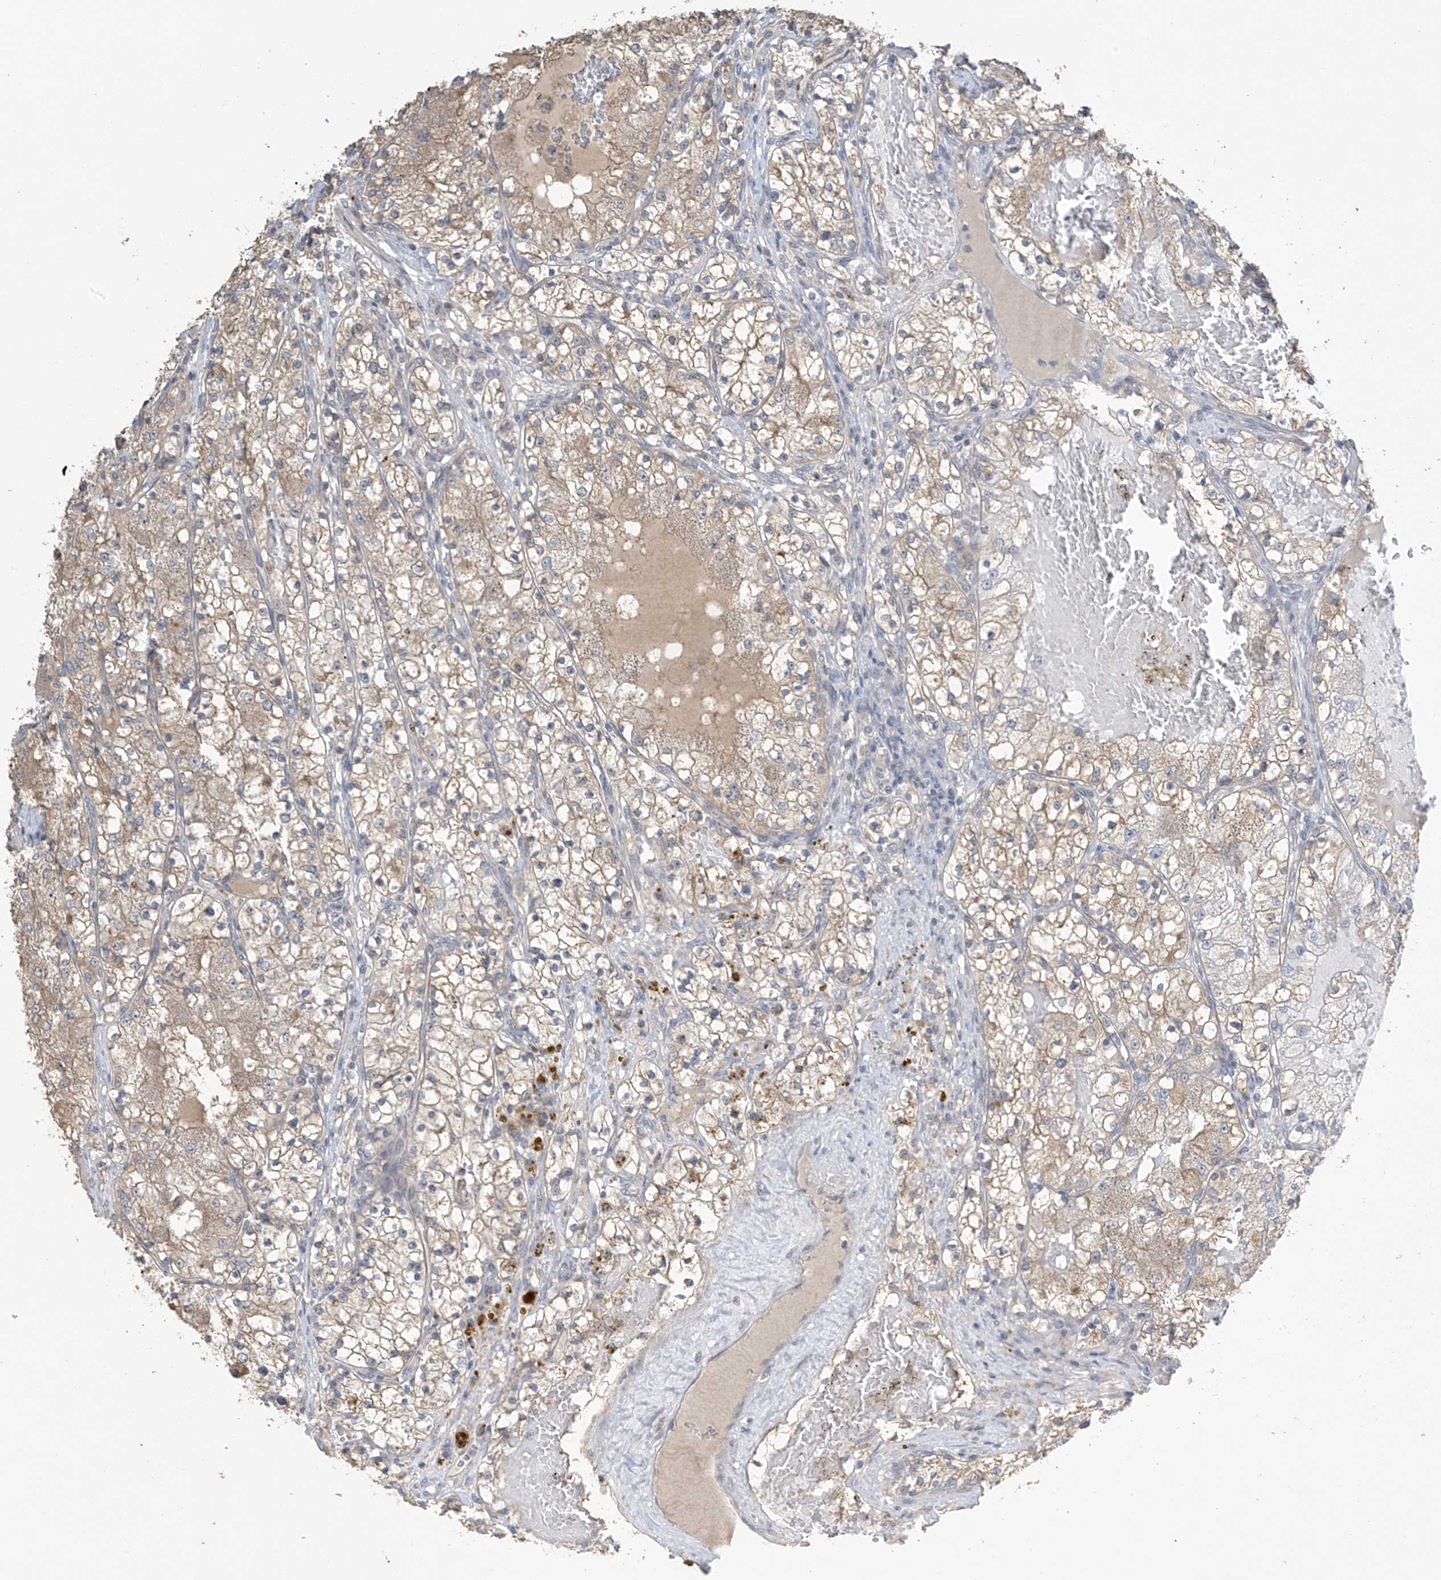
{"staining": {"intensity": "moderate", "quantity": ">75%", "location": "cytoplasmic/membranous"}, "tissue": "renal cancer", "cell_type": "Tumor cells", "image_type": "cancer", "snomed": [{"axis": "morphology", "description": "Normal tissue, NOS"}, {"axis": "morphology", "description": "Adenocarcinoma, NOS"}, {"axis": "topography", "description": "Kidney"}], "caption": "Adenocarcinoma (renal) stained for a protein shows moderate cytoplasmic/membranous positivity in tumor cells.", "gene": "SLFN14", "patient": {"sex": "male", "age": 68}}